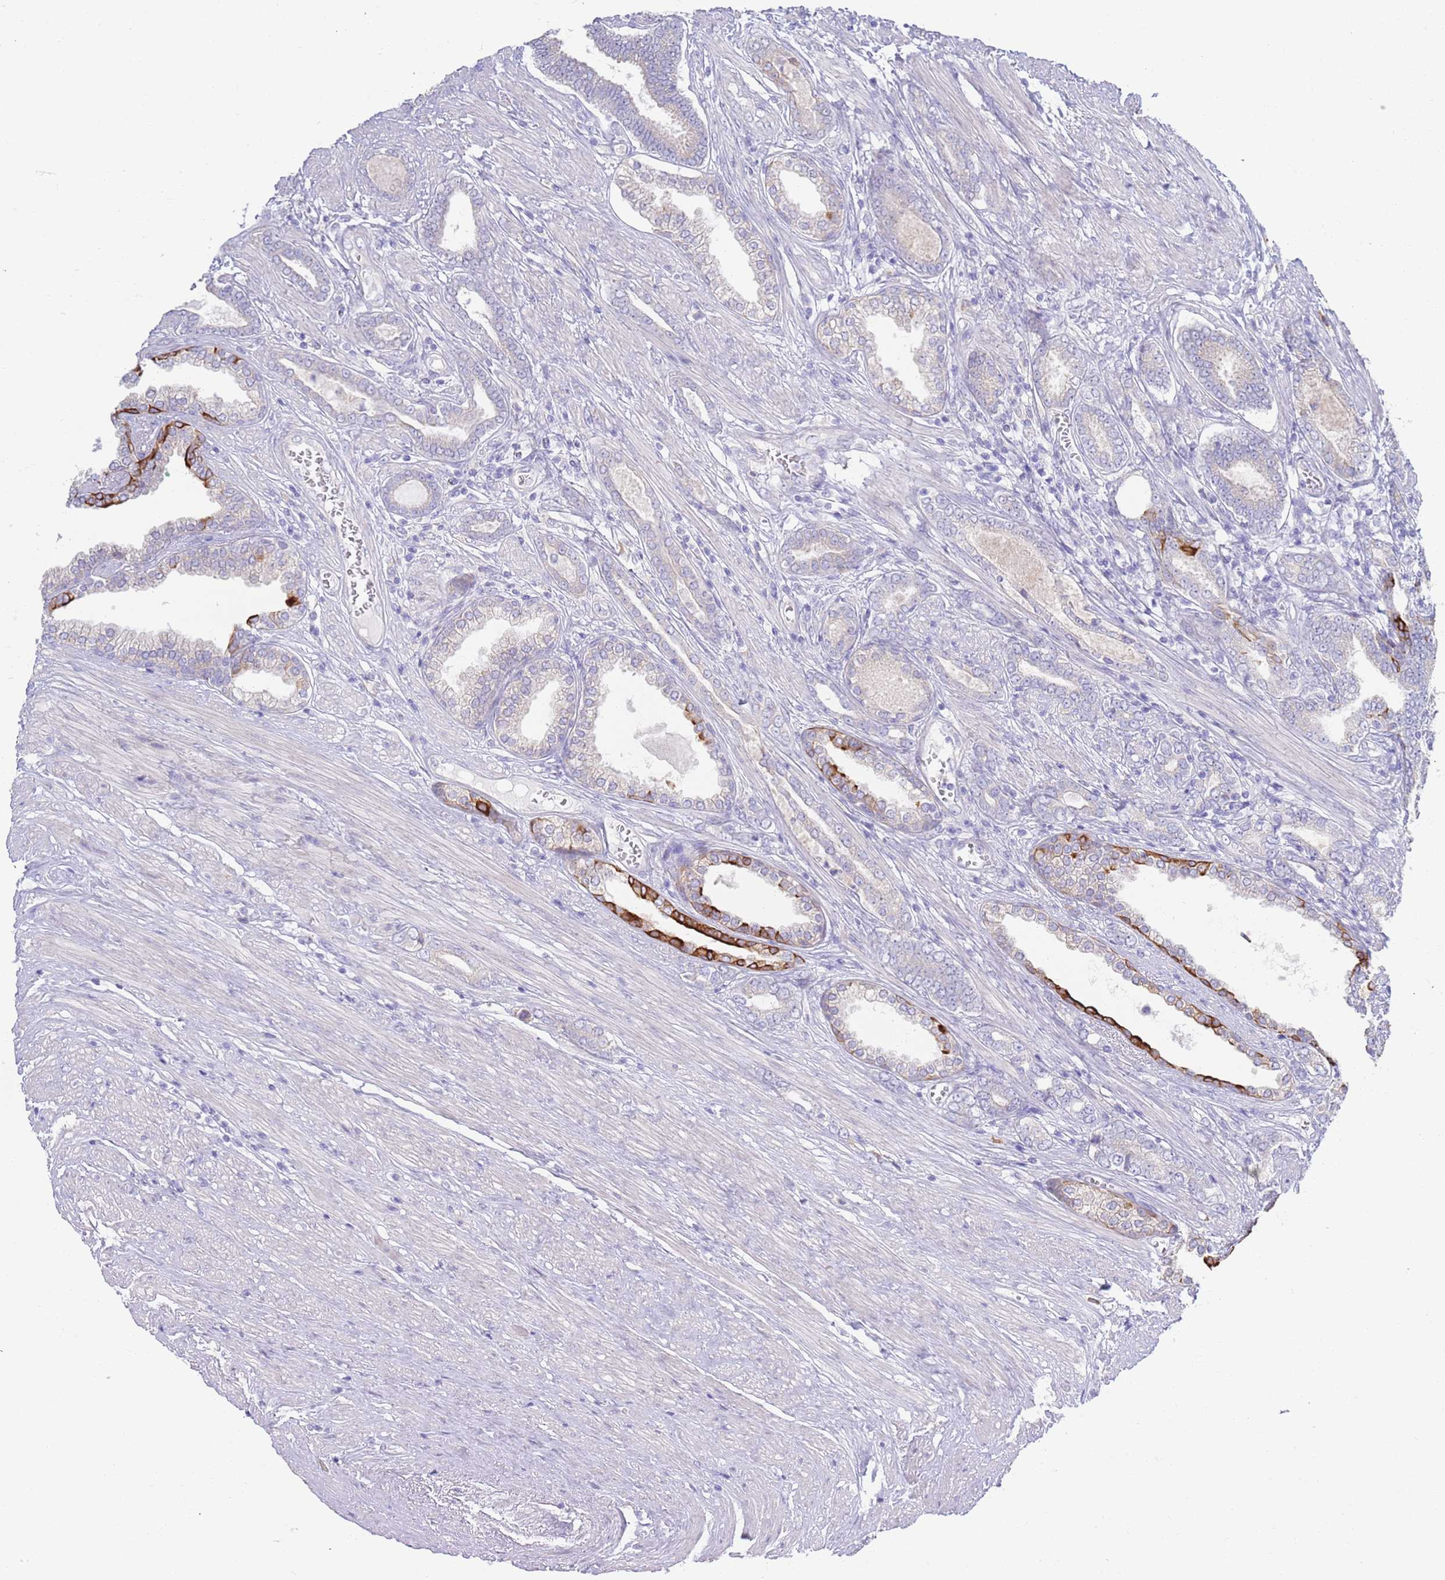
{"staining": {"intensity": "strong", "quantity": "<25%", "location": "cytoplasmic/membranous"}, "tissue": "prostate cancer", "cell_type": "Tumor cells", "image_type": "cancer", "snomed": [{"axis": "morphology", "description": "Adenocarcinoma, NOS"}, {"axis": "topography", "description": "Prostate and seminal vesicle, NOS"}], "caption": "Prostate cancer stained with DAB (3,3'-diaminobenzidine) immunohistochemistry demonstrates medium levels of strong cytoplasmic/membranous positivity in about <25% of tumor cells.", "gene": "CCDC149", "patient": {"sex": "male", "age": 76}}